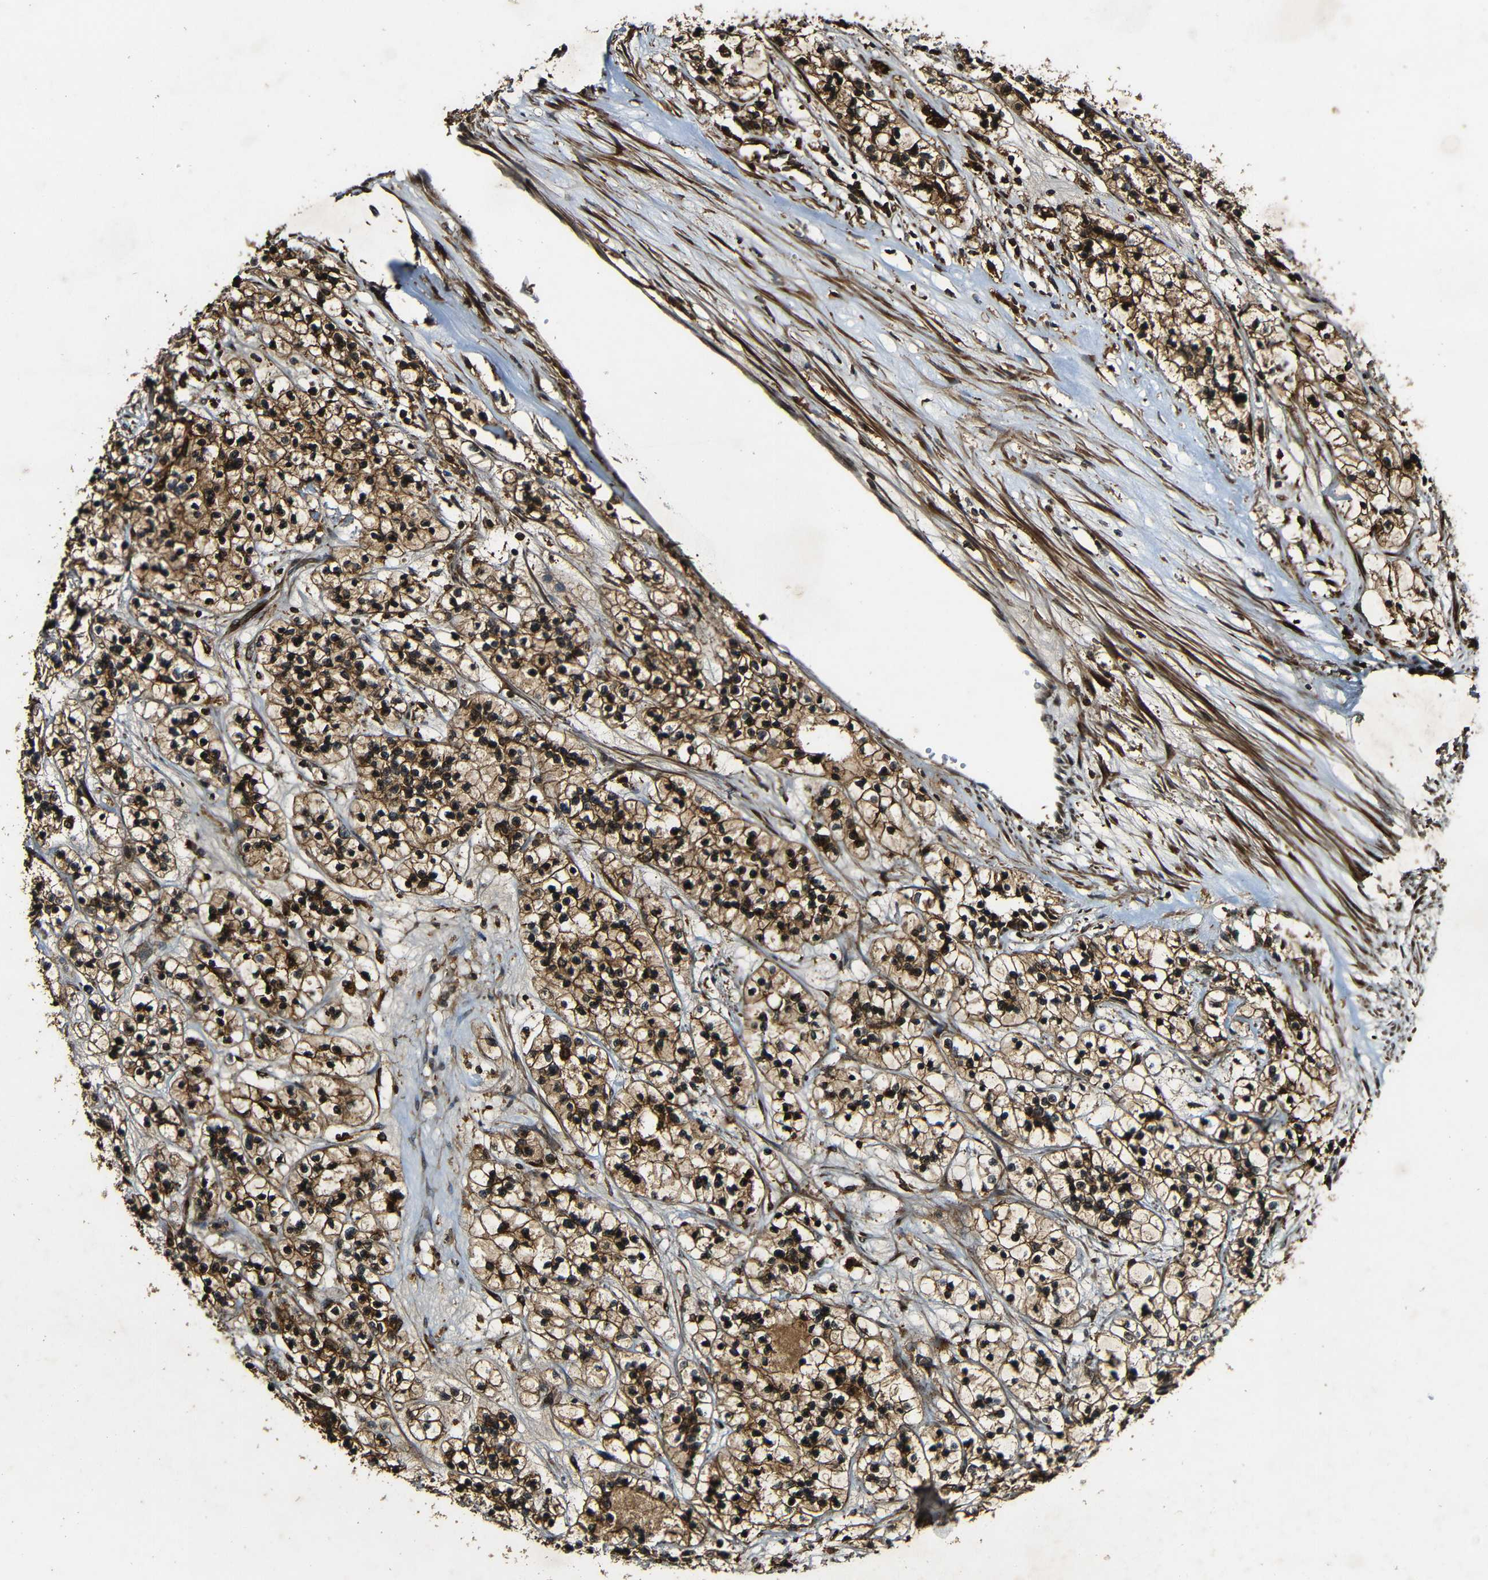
{"staining": {"intensity": "strong", "quantity": ">75%", "location": "cytoplasmic/membranous,nuclear"}, "tissue": "renal cancer", "cell_type": "Tumor cells", "image_type": "cancer", "snomed": [{"axis": "morphology", "description": "Adenocarcinoma, NOS"}, {"axis": "topography", "description": "Kidney"}], "caption": "An IHC micrograph of neoplastic tissue is shown. Protein staining in brown shows strong cytoplasmic/membranous and nuclear positivity in renal cancer within tumor cells.", "gene": "CASP8", "patient": {"sex": "female", "age": 57}}